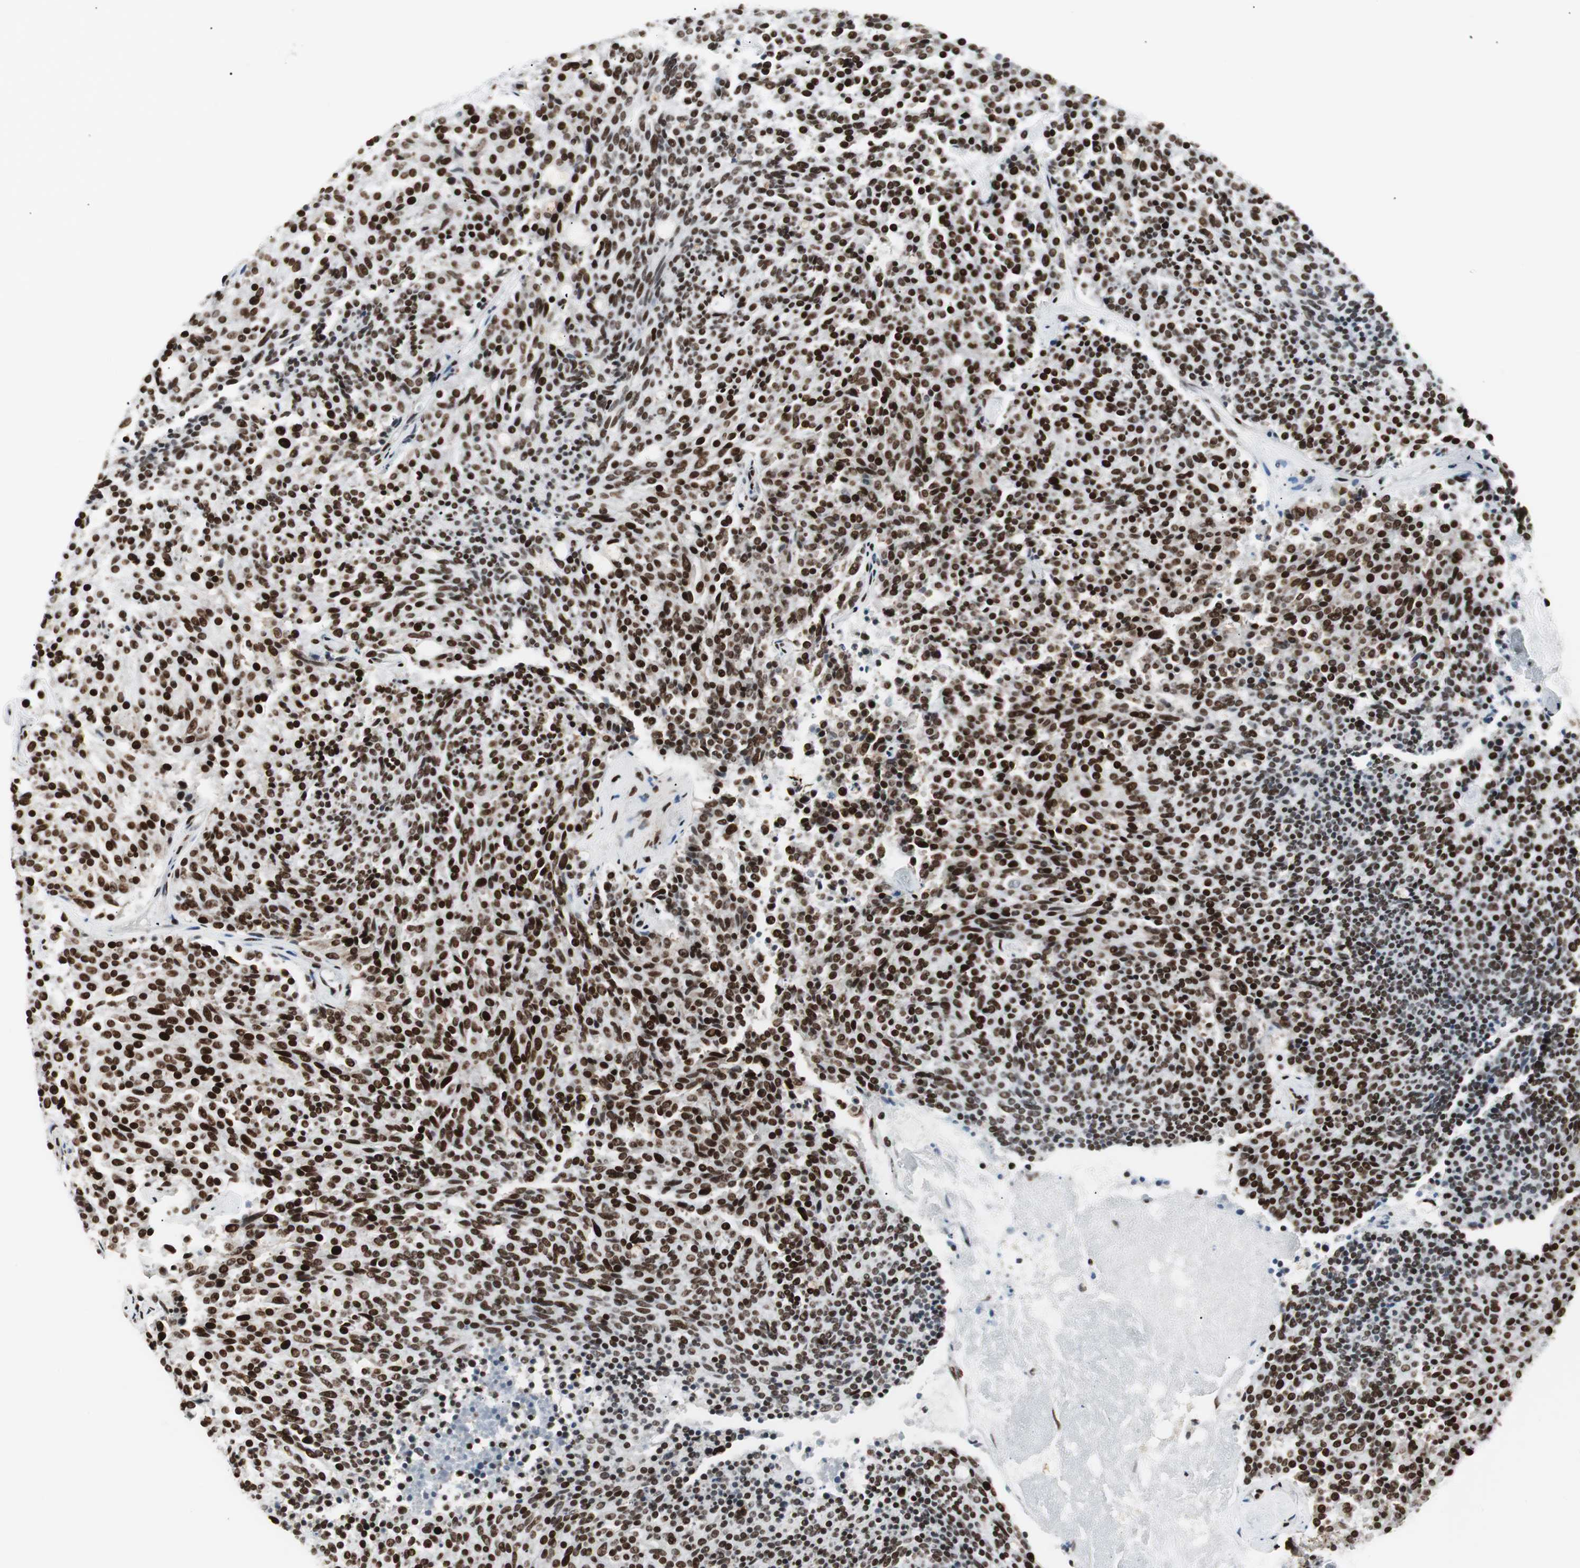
{"staining": {"intensity": "strong", "quantity": ">75%", "location": "nuclear"}, "tissue": "carcinoid", "cell_type": "Tumor cells", "image_type": "cancer", "snomed": [{"axis": "morphology", "description": "Carcinoid, malignant, NOS"}, {"axis": "topography", "description": "Pancreas"}], "caption": "Tumor cells exhibit strong nuclear staining in approximately >75% of cells in malignant carcinoid.", "gene": "MTA2", "patient": {"sex": "female", "age": 54}}